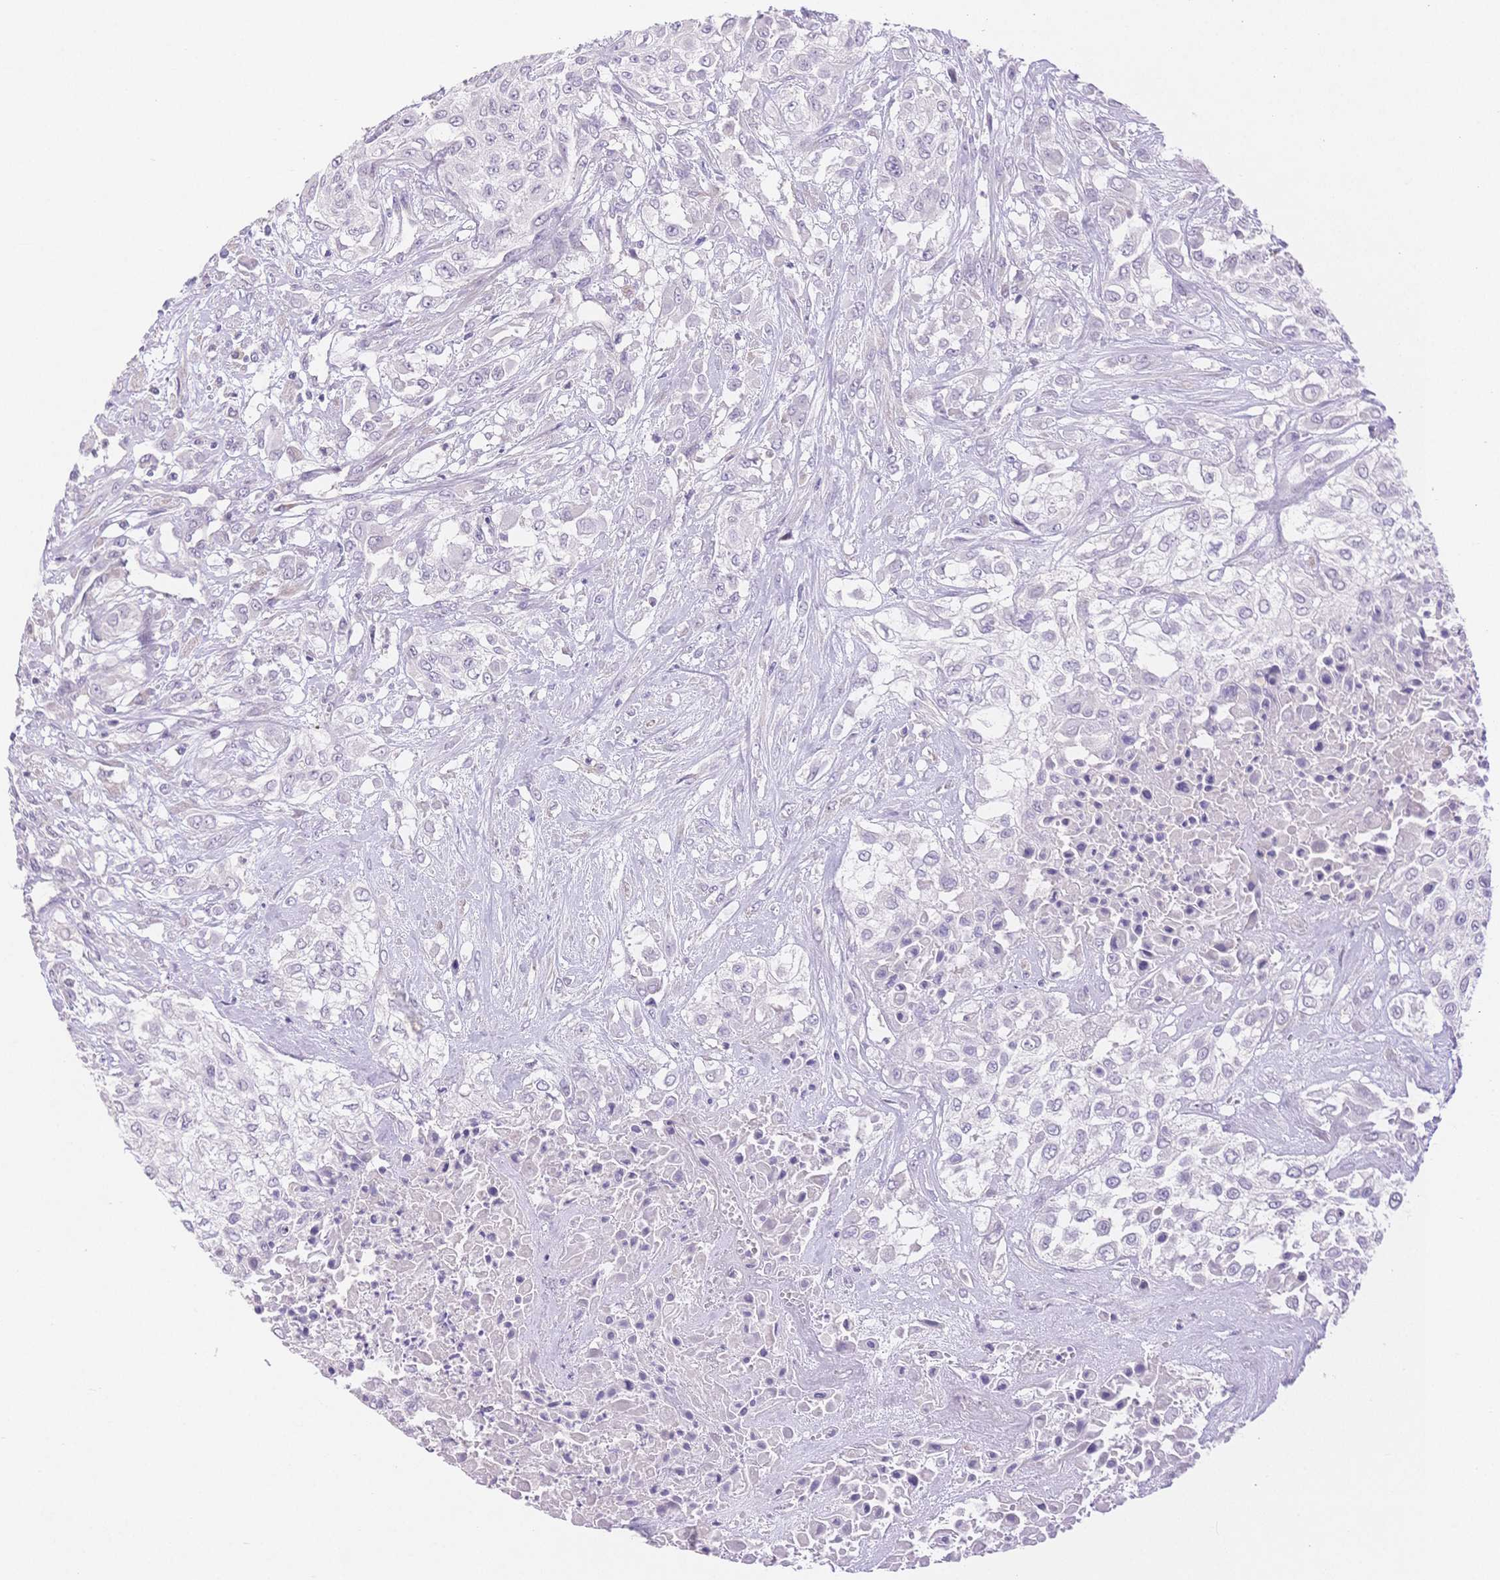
{"staining": {"intensity": "negative", "quantity": "none", "location": "none"}, "tissue": "urothelial cancer", "cell_type": "Tumor cells", "image_type": "cancer", "snomed": [{"axis": "morphology", "description": "Urothelial carcinoma, High grade"}, {"axis": "topography", "description": "Urinary bladder"}], "caption": "Tumor cells are negative for brown protein staining in urothelial cancer.", "gene": "MYOM1", "patient": {"sex": "male", "age": 57}}